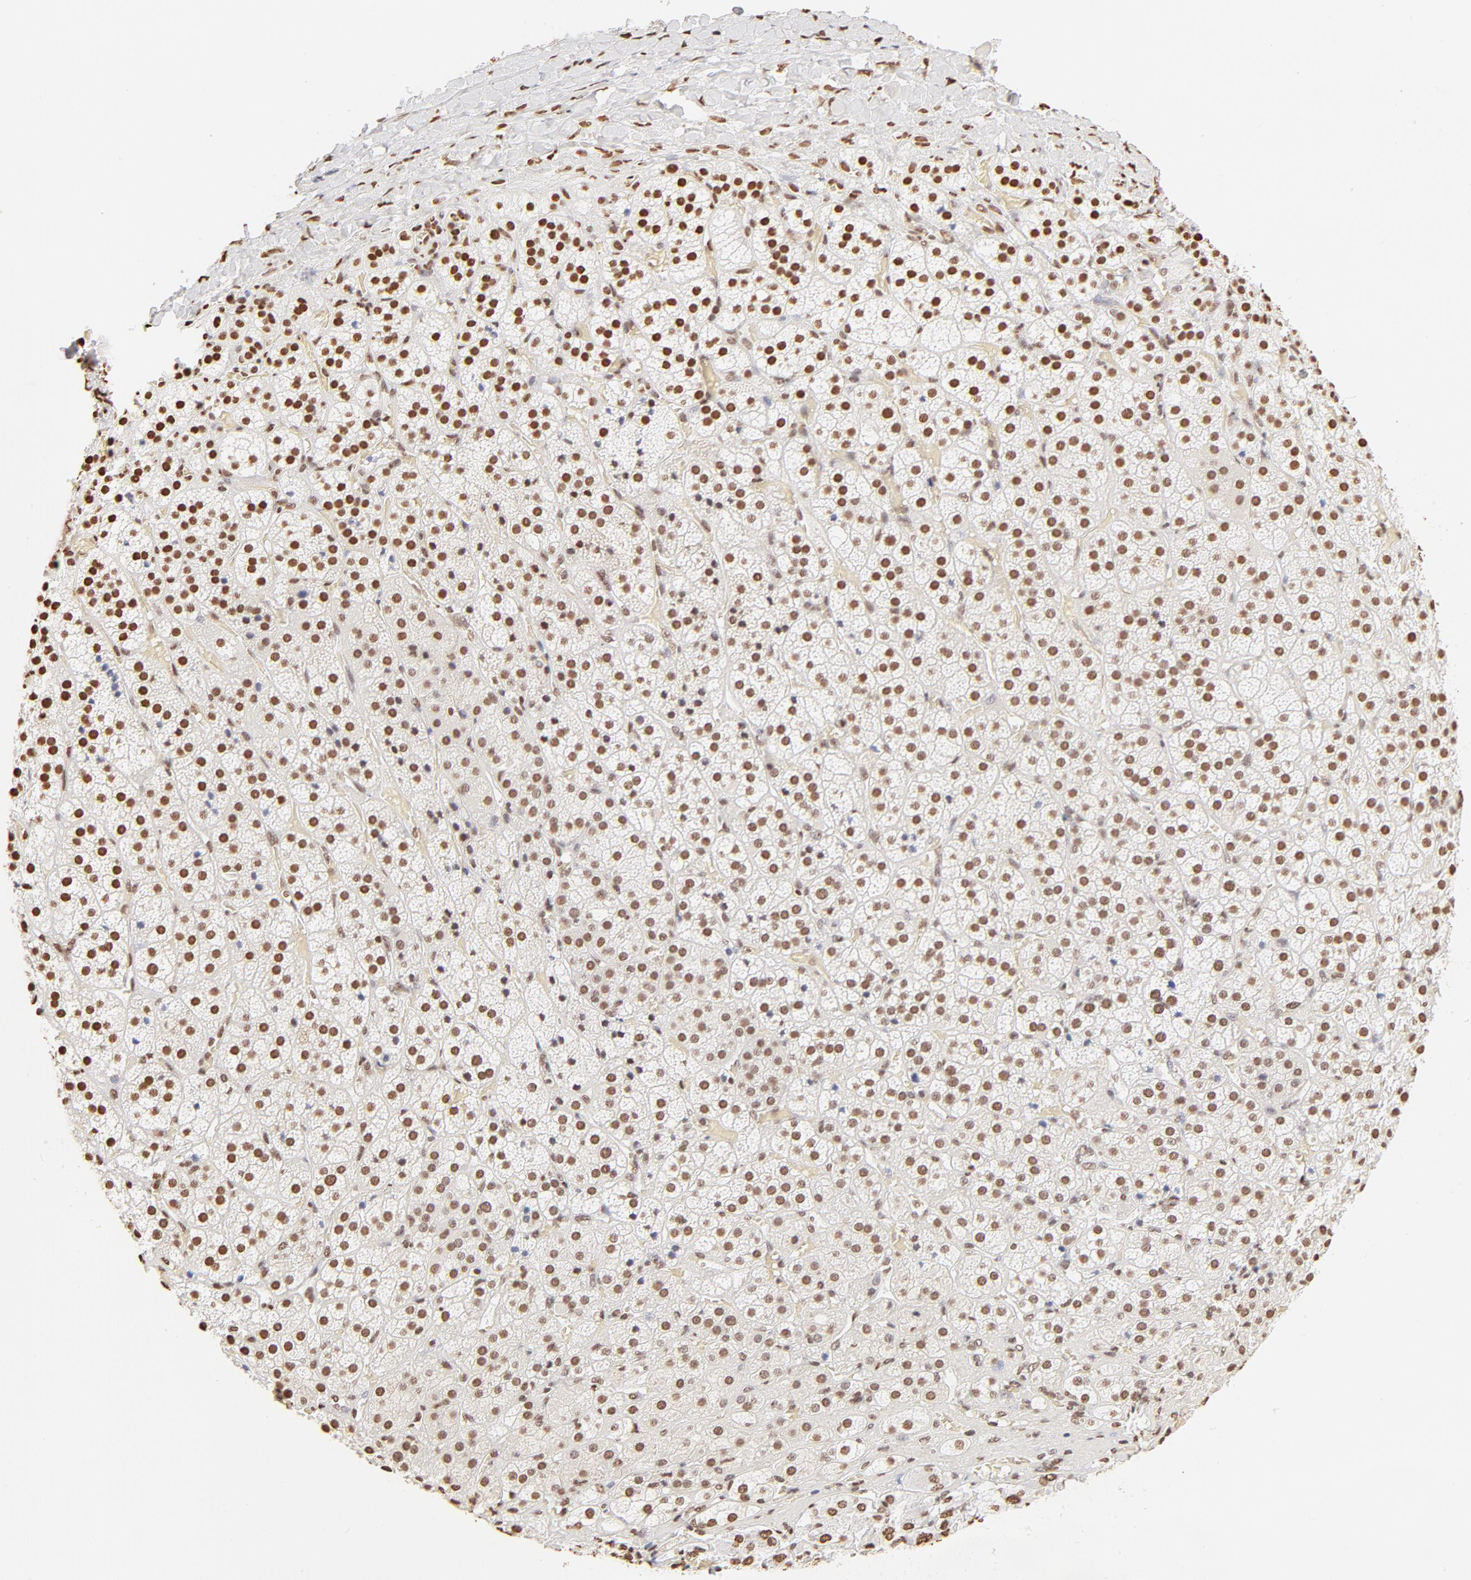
{"staining": {"intensity": "strong", "quantity": ">75%", "location": "cytoplasmic/membranous,nuclear"}, "tissue": "adrenal gland", "cell_type": "Glandular cells", "image_type": "normal", "snomed": [{"axis": "morphology", "description": "Normal tissue, NOS"}, {"axis": "topography", "description": "Adrenal gland"}], "caption": "Immunohistochemistry histopathology image of benign adrenal gland stained for a protein (brown), which exhibits high levels of strong cytoplasmic/membranous,nuclear staining in about >75% of glandular cells.", "gene": "ZNF540", "patient": {"sex": "female", "age": 71}}